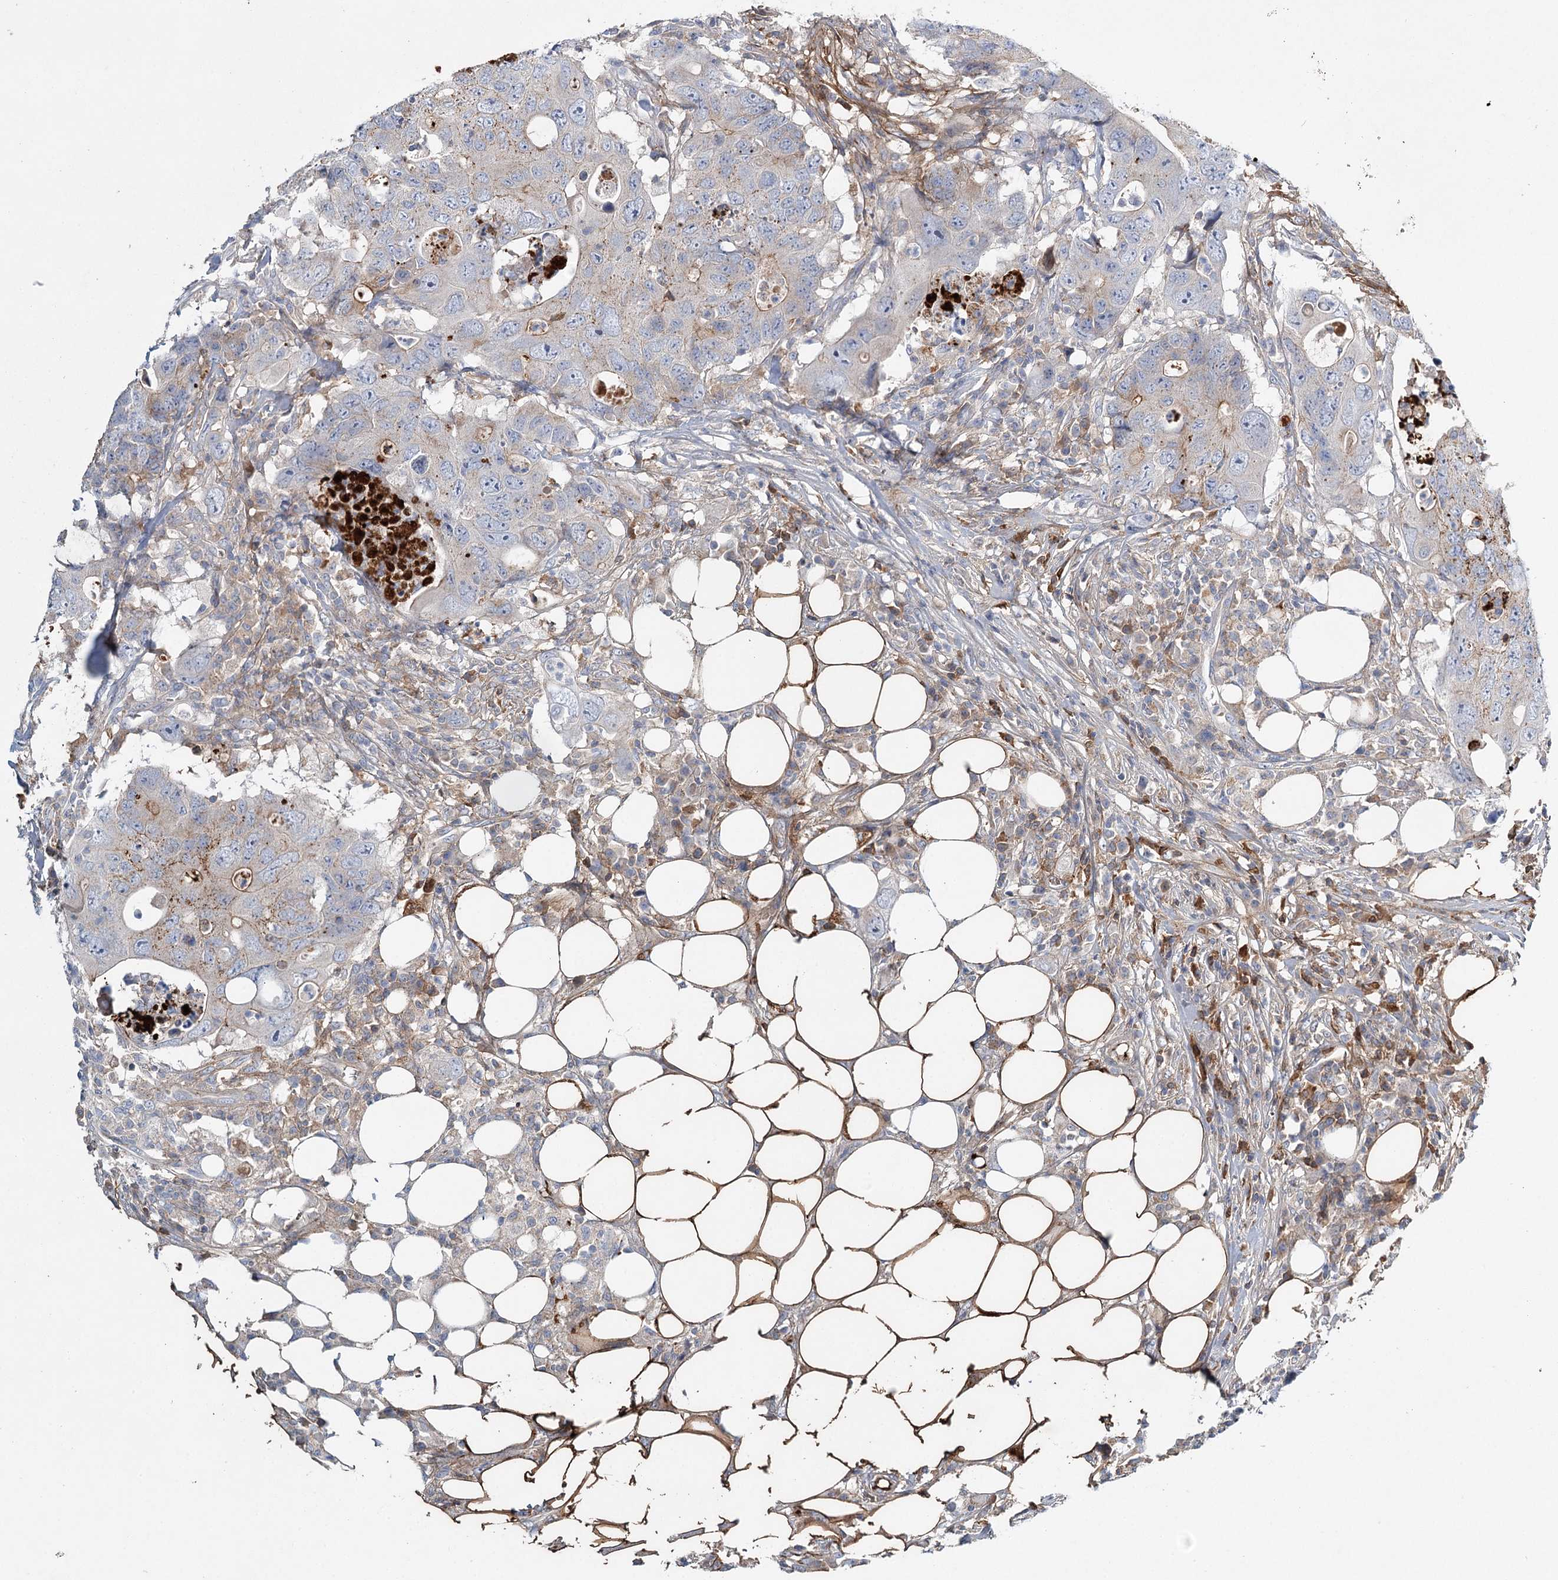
{"staining": {"intensity": "weak", "quantity": "<25%", "location": "cytoplasmic/membranous"}, "tissue": "colorectal cancer", "cell_type": "Tumor cells", "image_type": "cancer", "snomed": [{"axis": "morphology", "description": "Adenocarcinoma, NOS"}, {"axis": "topography", "description": "Colon"}], "caption": "Tumor cells are negative for protein expression in human colorectal cancer. (DAB immunohistochemistry, high magnification).", "gene": "ALKBH8", "patient": {"sex": "male", "age": 71}}